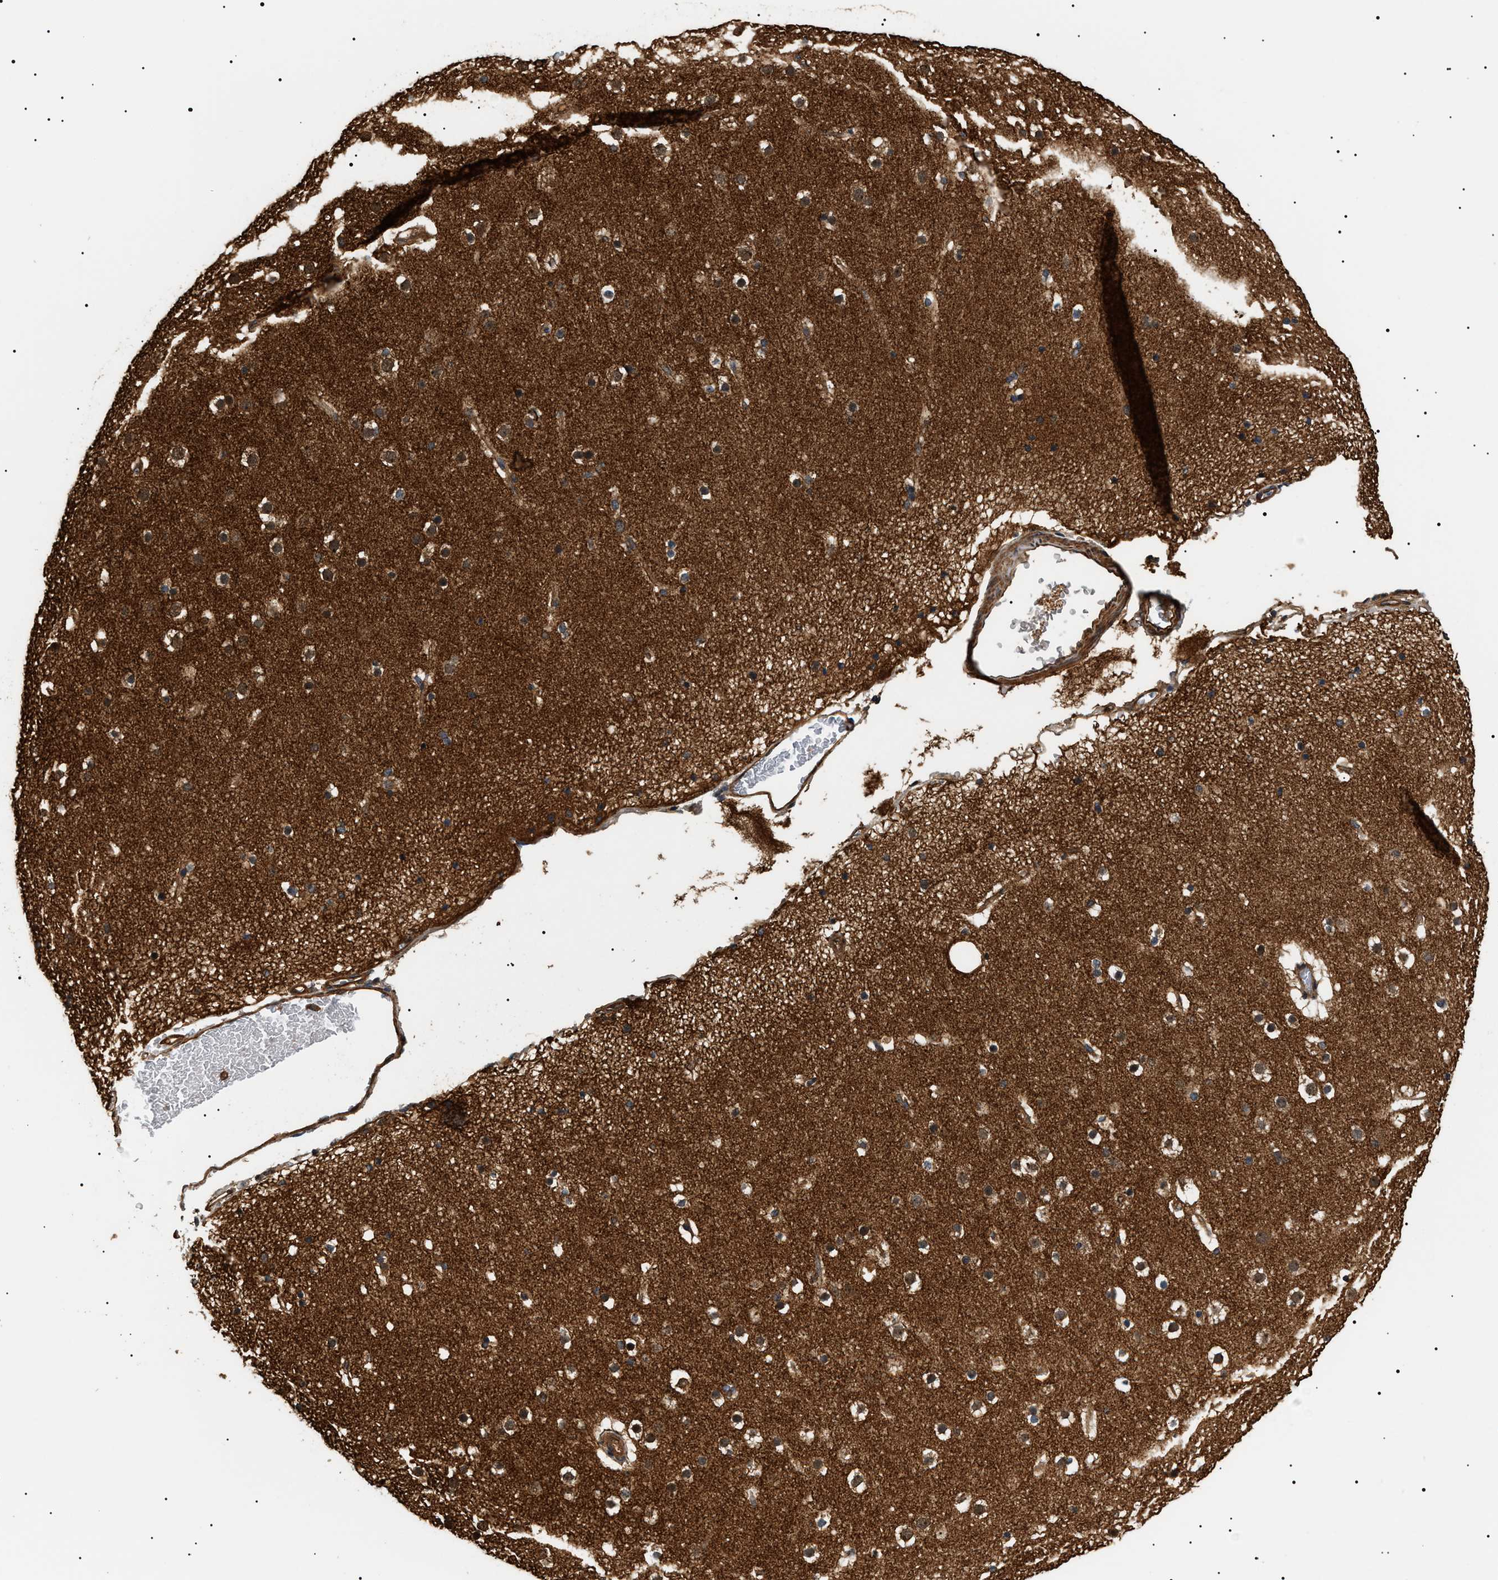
{"staining": {"intensity": "moderate", "quantity": ">75%", "location": "cytoplasmic/membranous"}, "tissue": "cerebral cortex", "cell_type": "Endothelial cells", "image_type": "normal", "snomed": [{"axis": "morphology", "description": "Normal tissue, NOS"}, {"axis": "topography", "description": "Cerebral cortex"}], "caption": "This is a photomicrograph of IHC staining of benign cerebral cortex, which shows moderate expression in the cytoplasmic/membranous of endothelial cells.", "gene": "SH3GLB2", "patient": {"sex": "male", "age": 57}}